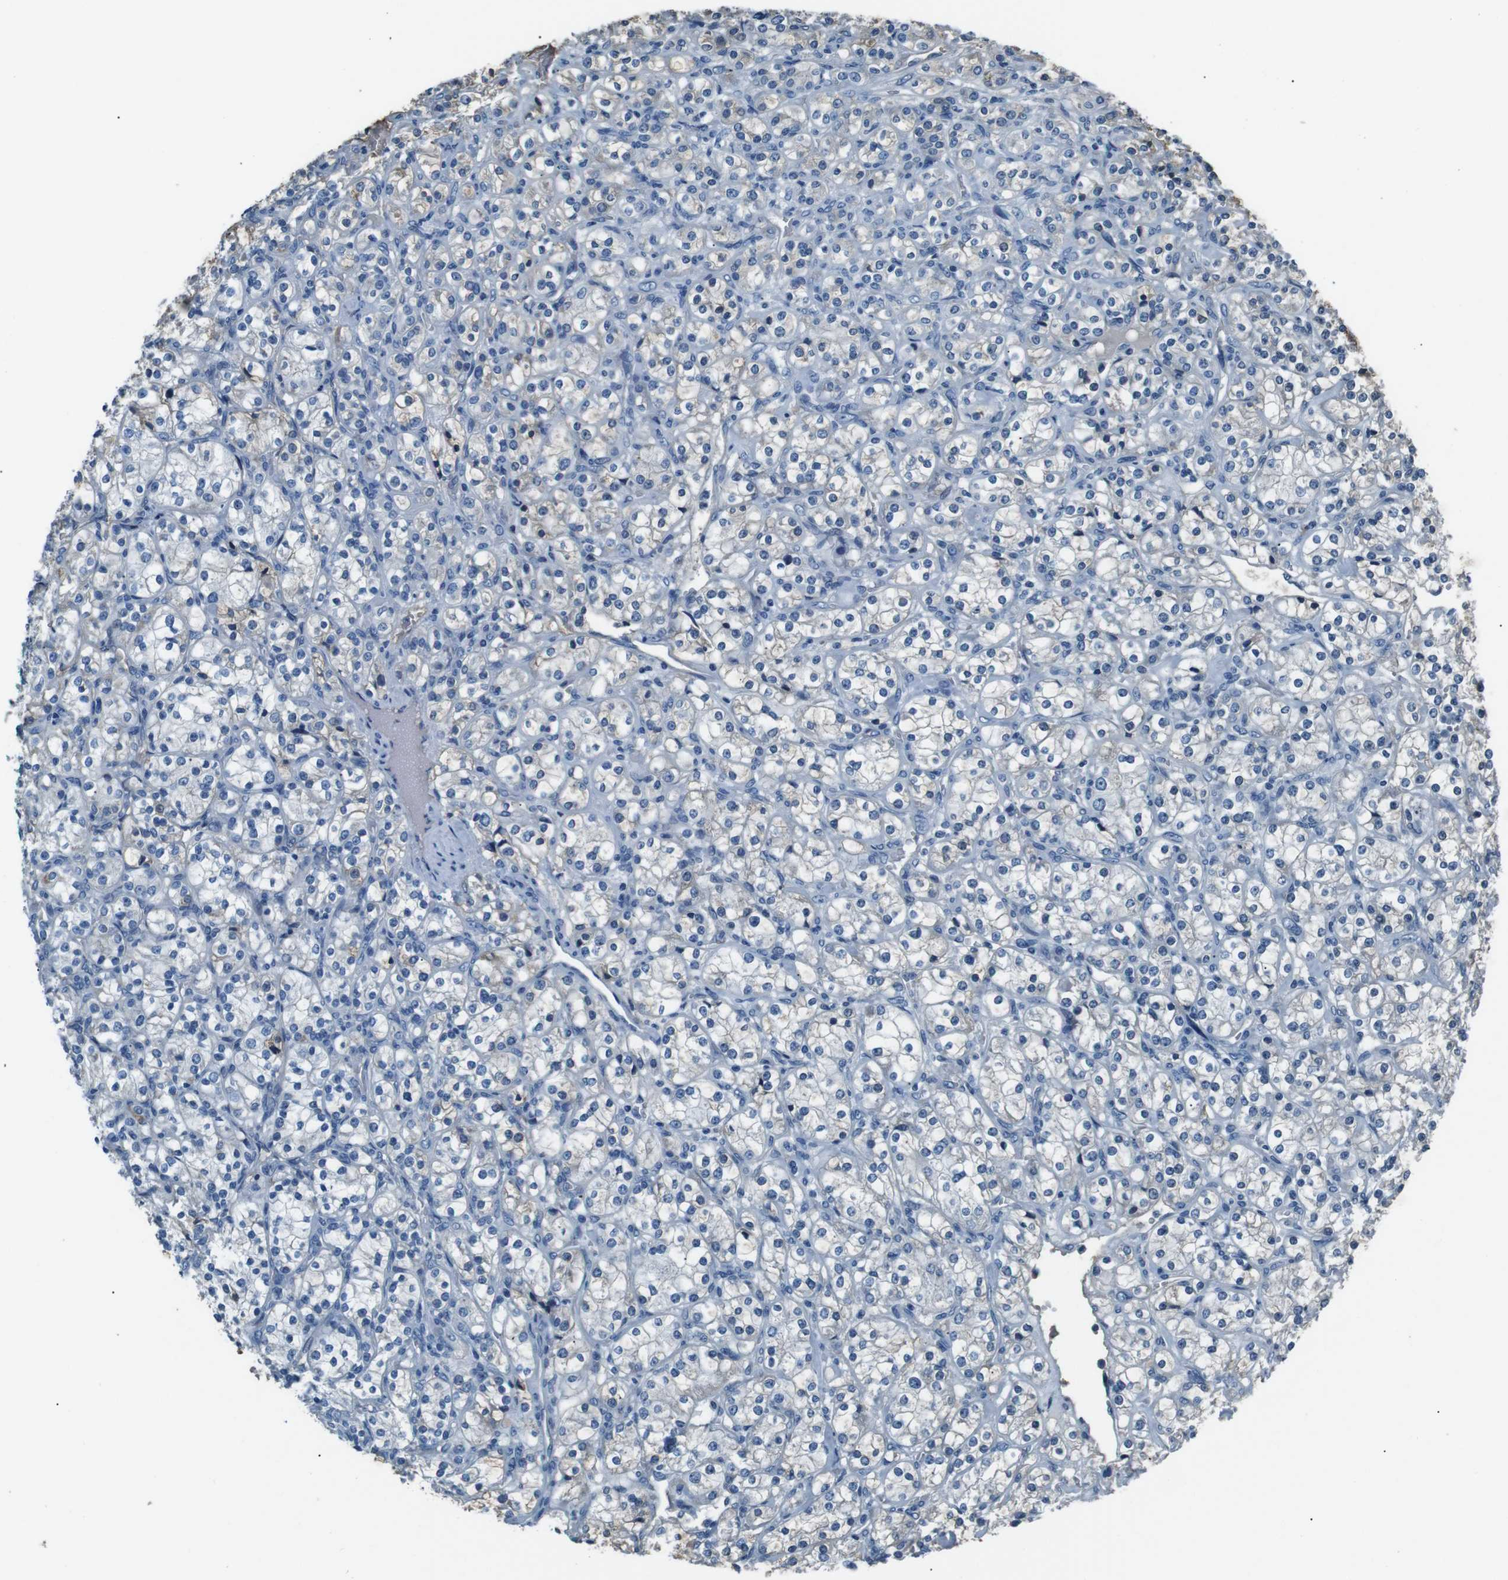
{"staining": {"intensity": "weak", "quantity": "<25%", "location": "cytoplasmic/membranous"}, "tissue": "renal cancer", "cell_type": "Tumor cells", "image_type": "cancer", "snomed": [{"axis": "morphology", "description": "Adenocarcinoma, NOS"}, {"axis": "topography", "description": "Kidney"}], "caption": "Image shows no significant protein staining in tumor cells of renal cancer.", "gene": "LEP", "patient": {"sex": "male", "age": 77}}